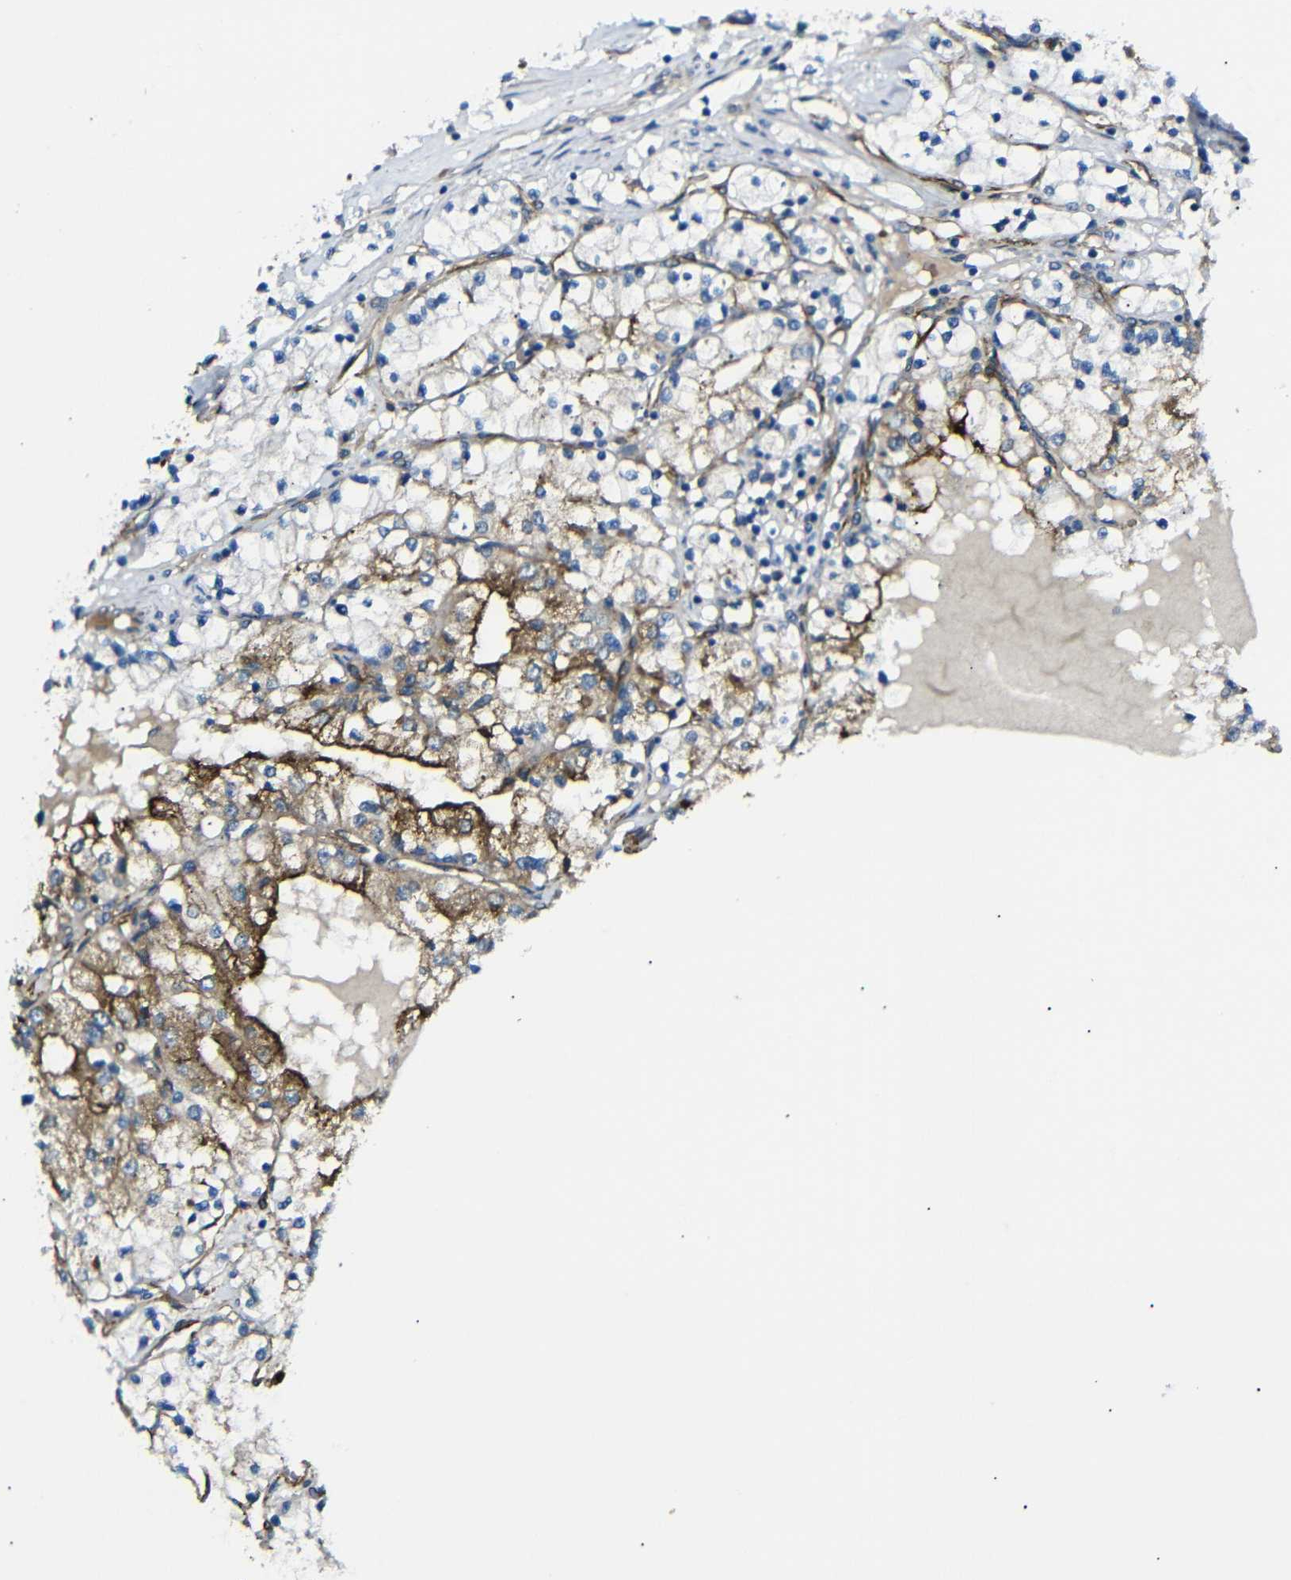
{"staining": {"intensity": "moderate", "quantity": "<25%", "location": "cytoplasmic/membranous"}, "tissue": "renal cancer", "cell_type": "Tumor cells", "image_type": "cancer", "snomed": [{"axis": "morphology", "description": "Adenocarcinoma, NOS"}, {"axis": "topography", "description": "Kidney"}], "caption": "High-power microscopy captured an immunohistochemistry (IHC) image of renal cancer, revealing moderate cytoplasmic/membranous staining in about <25% of tumor cells. The staining is performed using DAB (3,3'-diaminobenzidine) brown chromogen to label protein expression. The nuclei are counter-stained blue using hematoxylin.", "gene": "MYO1B", "patient": {"sex": "male", "age": 68}}